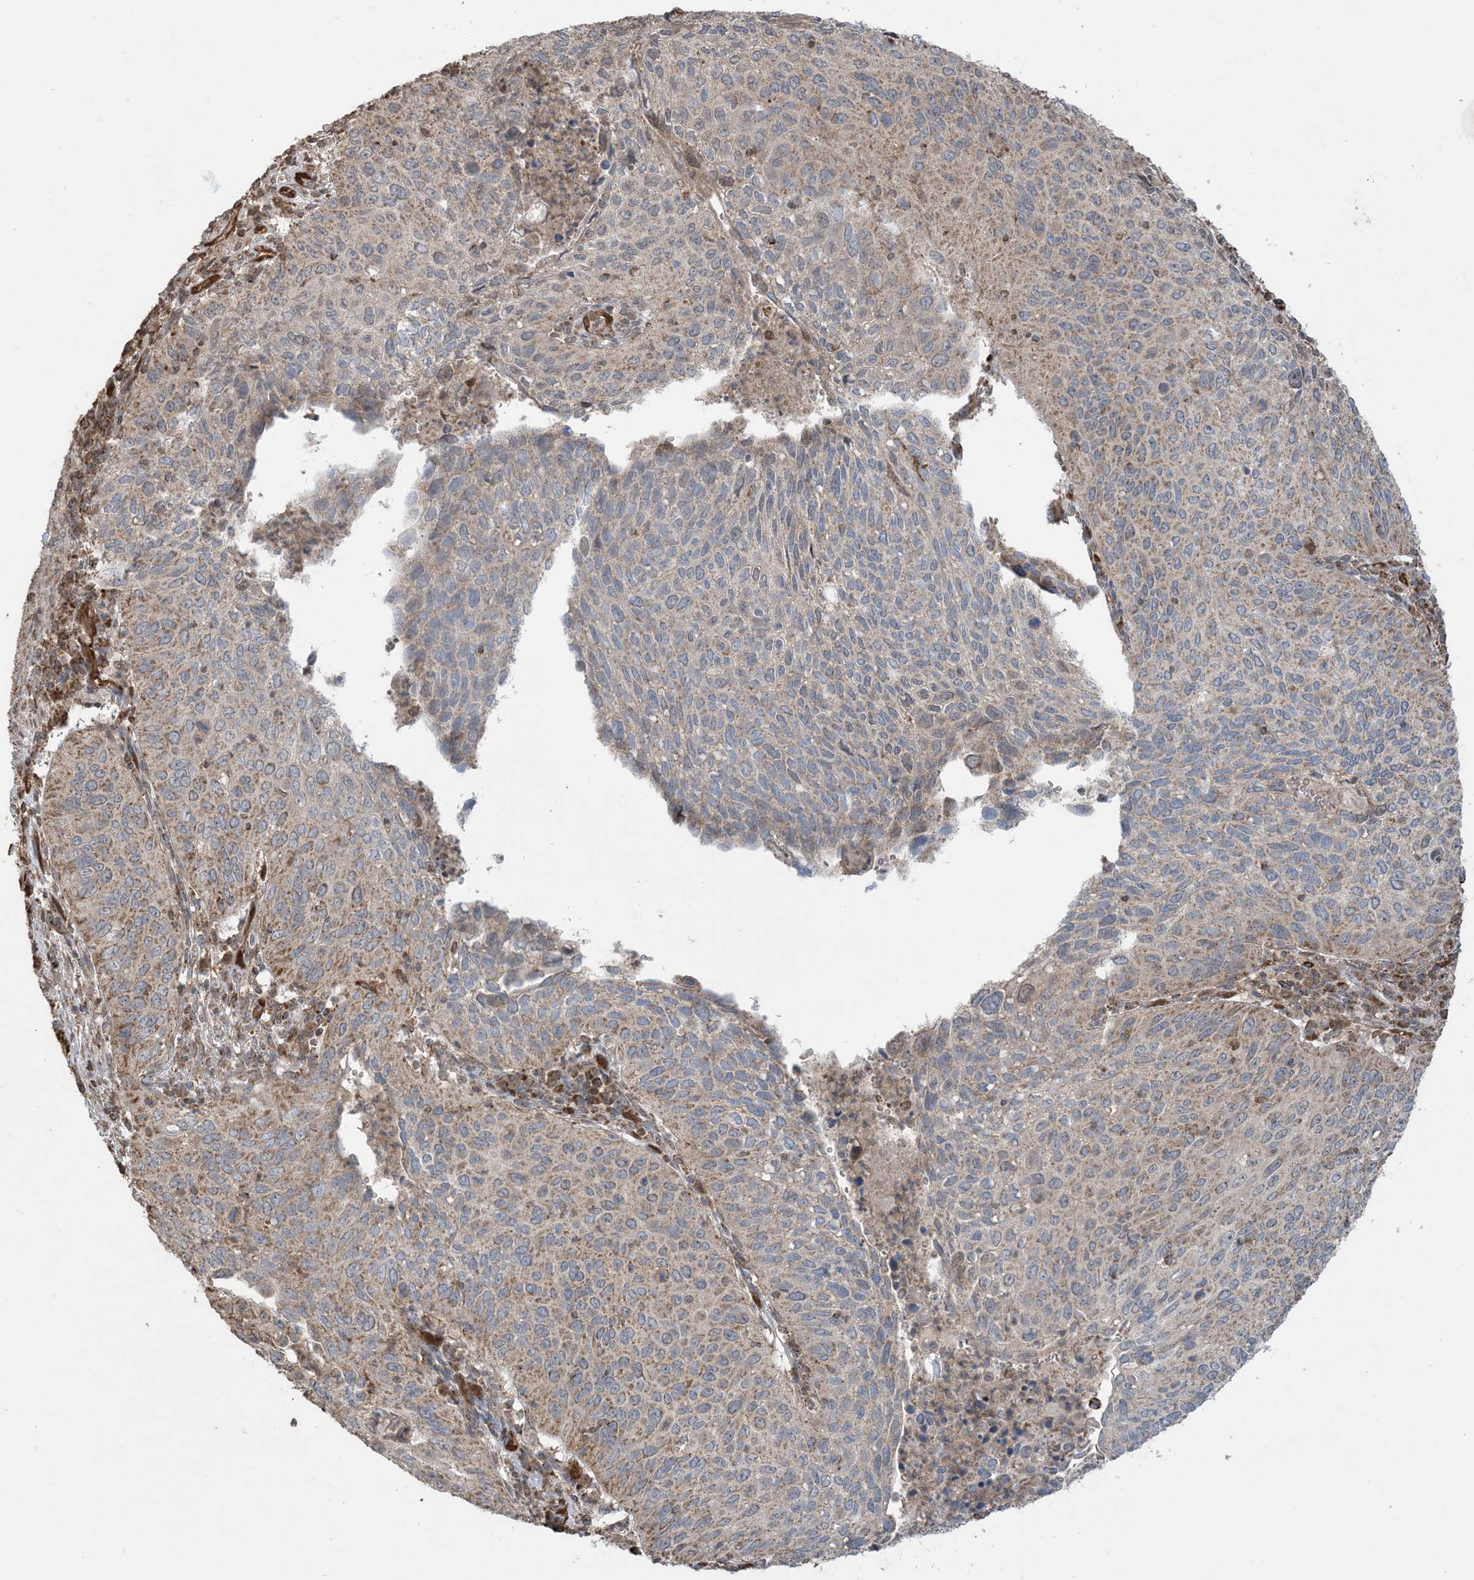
{"staining": {"intensity": "moderate", "quantity": "25%-75%", "location": "cytoplasmic/membranous"}, "tissue": "cervical cancer", "cell_type": "Tumor cells", "image_type": "cancer", "snomed": [{"axis": "morphology", "description": "Squamous cell carcinoma, NOS"}, {"axis": "topography", "description": "Cervix"}], "caption": "An image of cervical cancer (squamous cell carcinoma) stained for a protein exhibits moderate cytoplasmic/membranous brown staining in tumor cells. (IHC, brightfield microscopy, high magnification).", "gene": "PPM1F", "patient": {"sex": "female", "age": 38}}